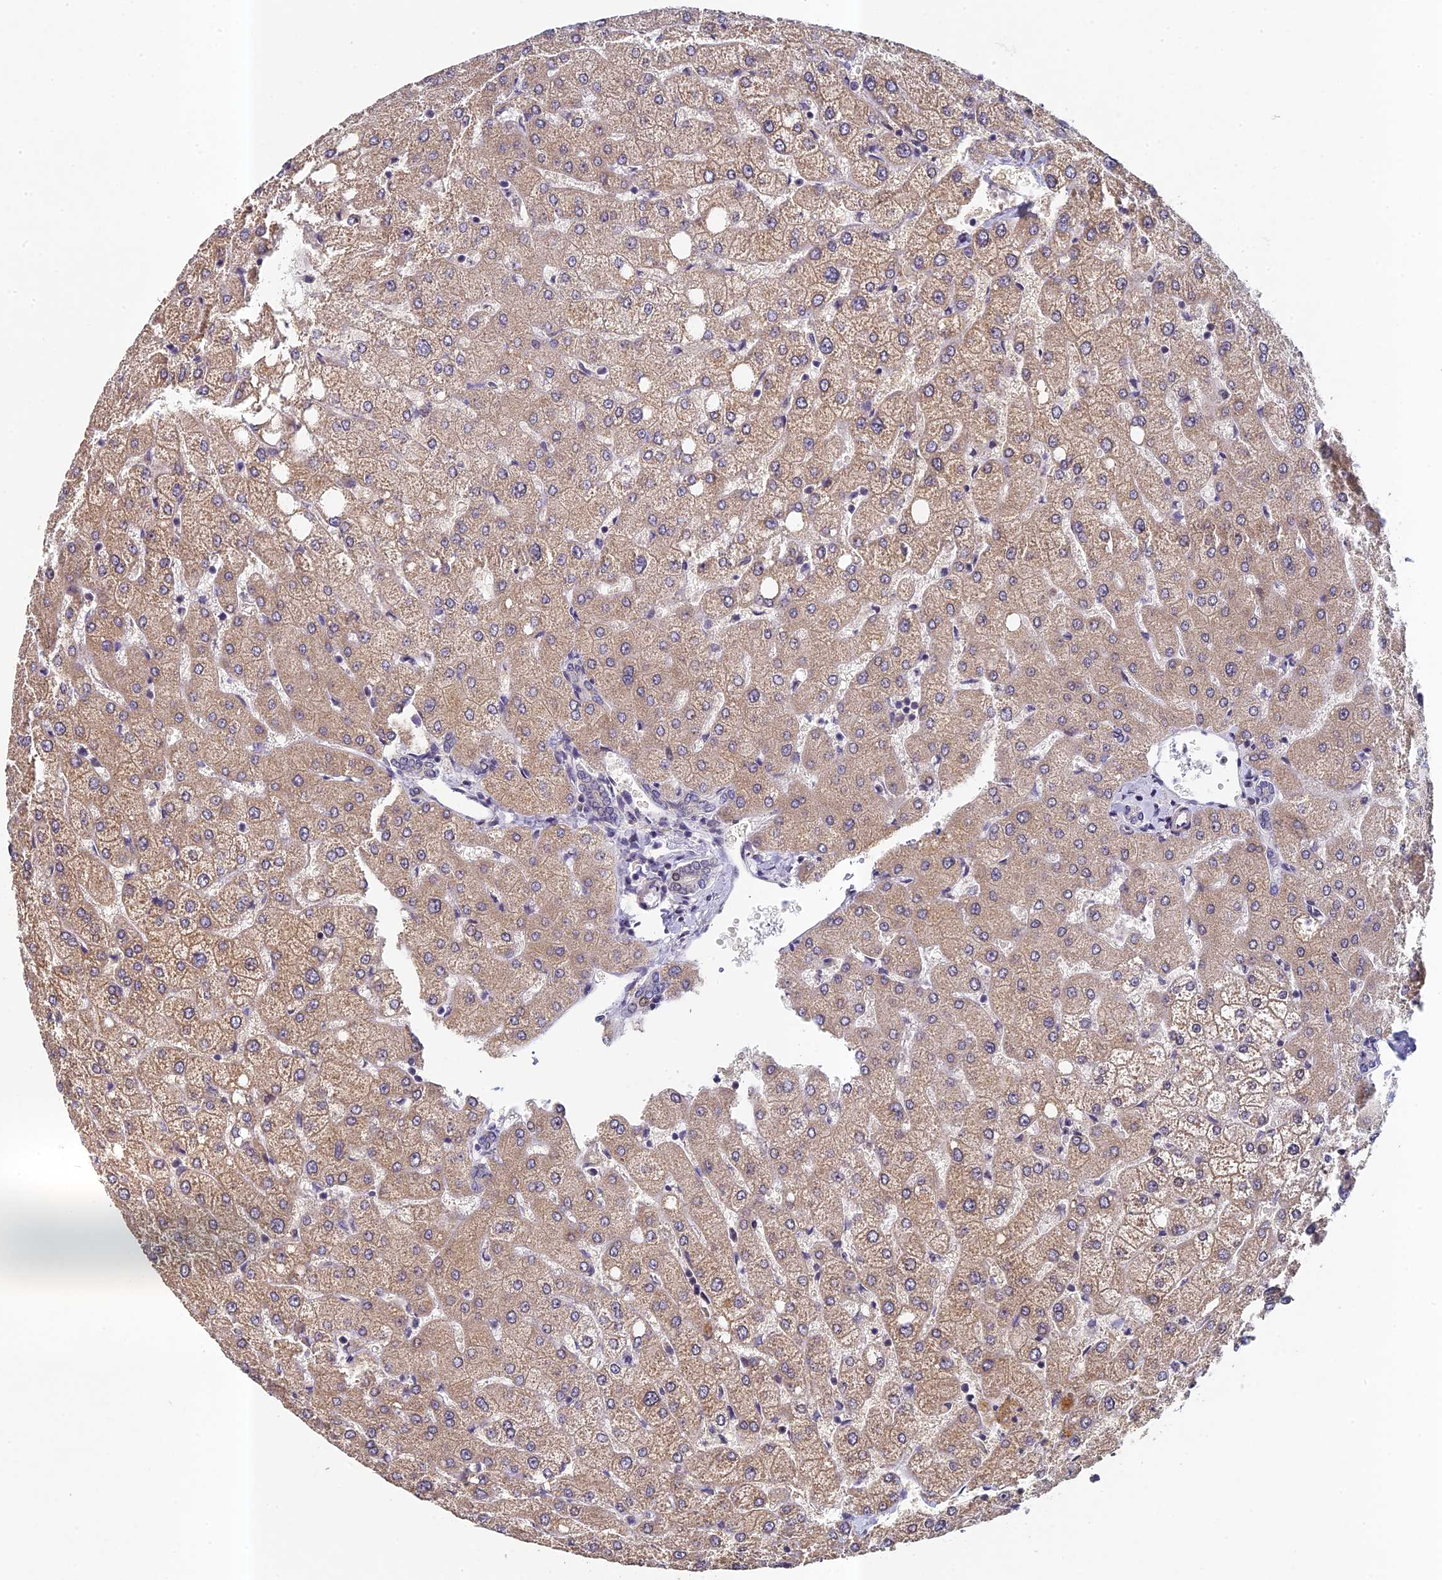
{"staining": {"intensity": "negative", "quantity": "none", "location": "none"}, "tissue": "liver", "cell_type": "Cholangiocytes", "image_type": "normal", "snomed": [{"axis": "morphology", "description": "Normal tissue, NOS"}, {"axis": "topography", "description": "Liver"}], "caption": "DAB immunohistochemical staining of benign liver reveals no significant expression in cholangiocytes. (DAB IHC, high magnification).", "gene": "DIXDC1", "patient": {"sex": "female", "age": 54}}